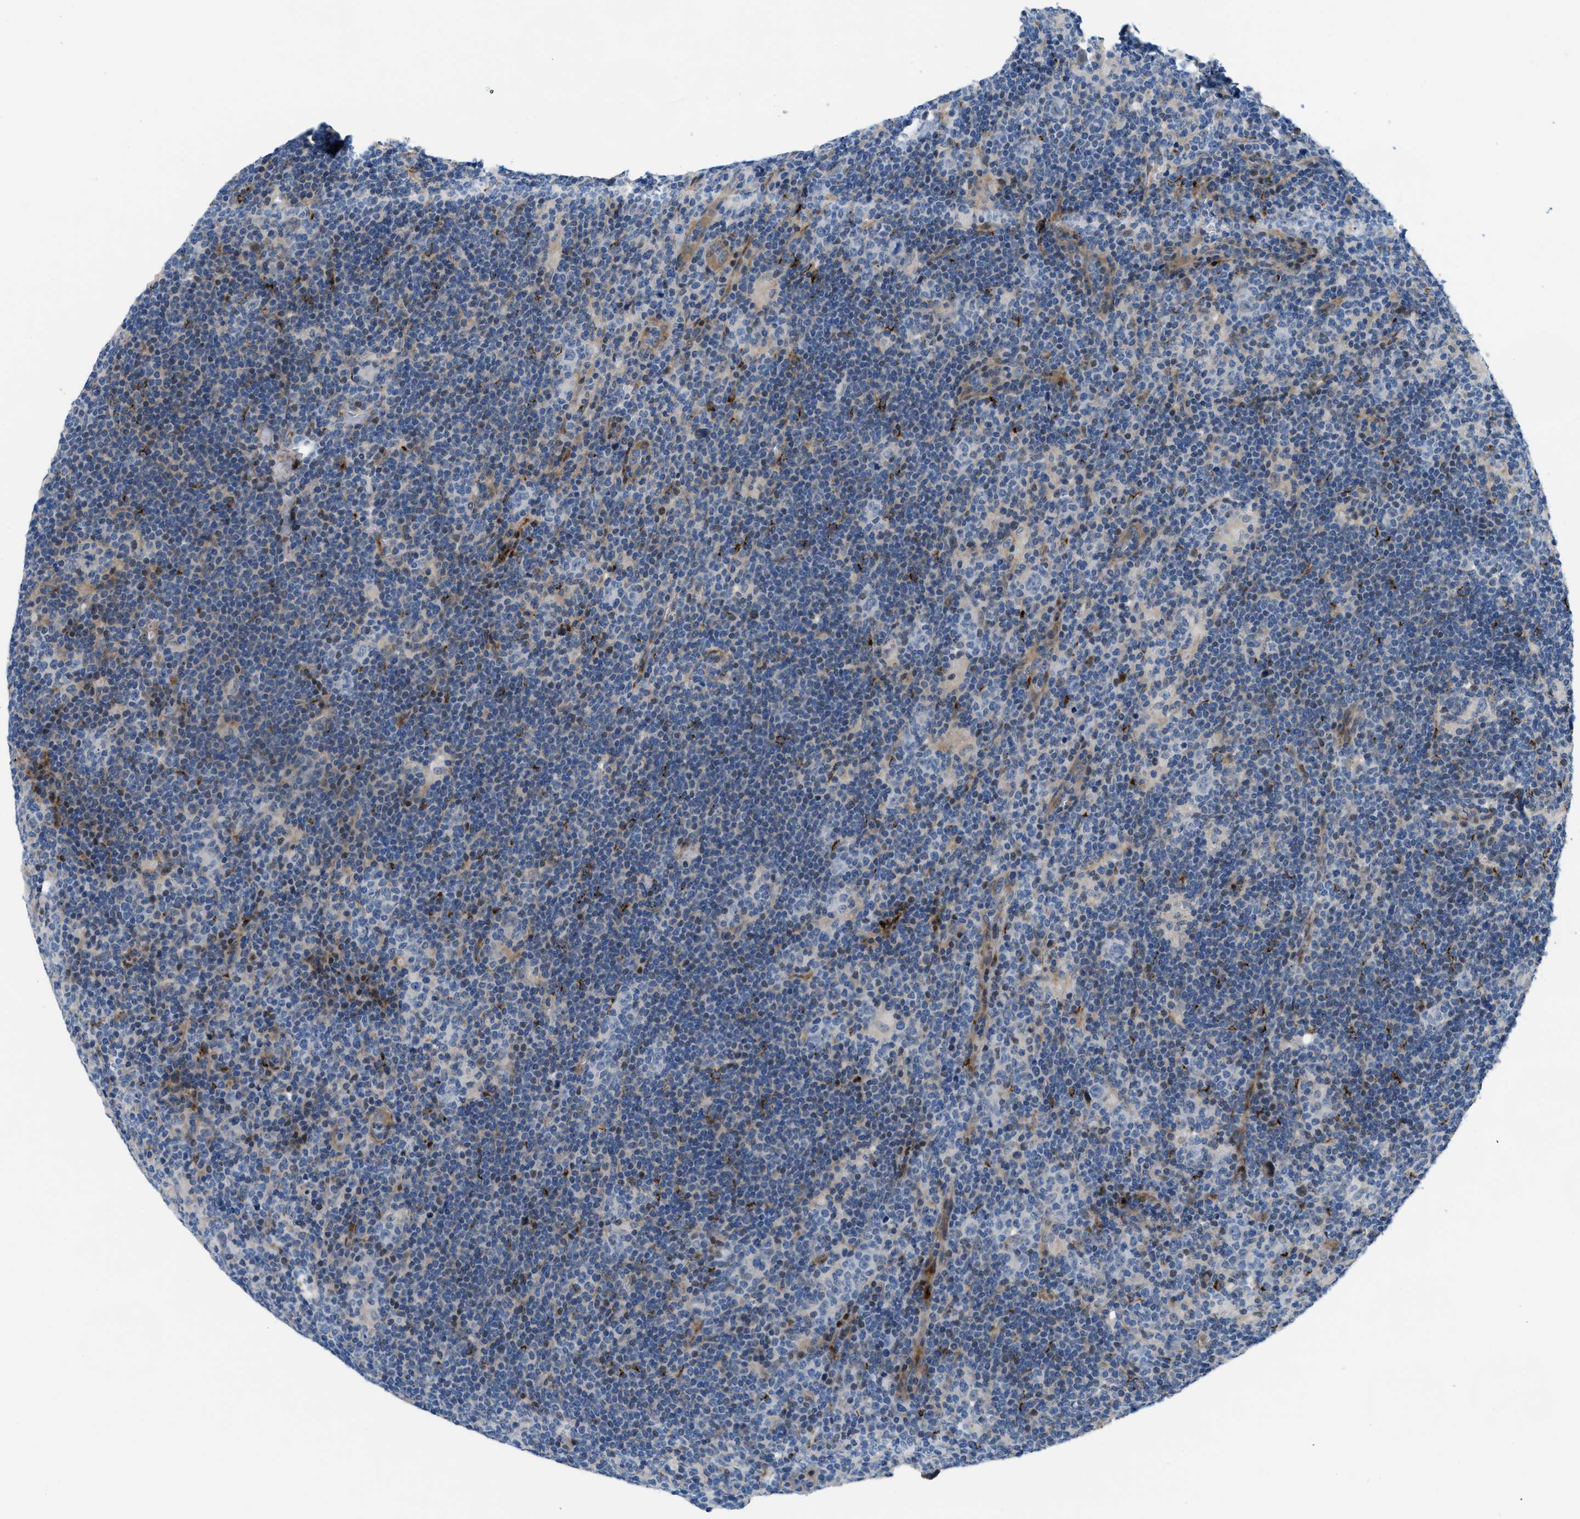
{"staining": {"intensity": "negative", "quantity": "none", "location": "none"}, "tissue": "lymphoma", "cell_type": "Tumor cells", "image_type": "cancer", "snomed": [{"axis": "morphology", "description": "Hodgkin's disease, NOS"}, {"axis": "topography", "description": "Lymph node"}], "caption": "Protein analysis of lymphoma demonstrates no significant staining in tumor cells.", "gene": "FDCSP", "patient": {"sex": "female", "age": 57}}